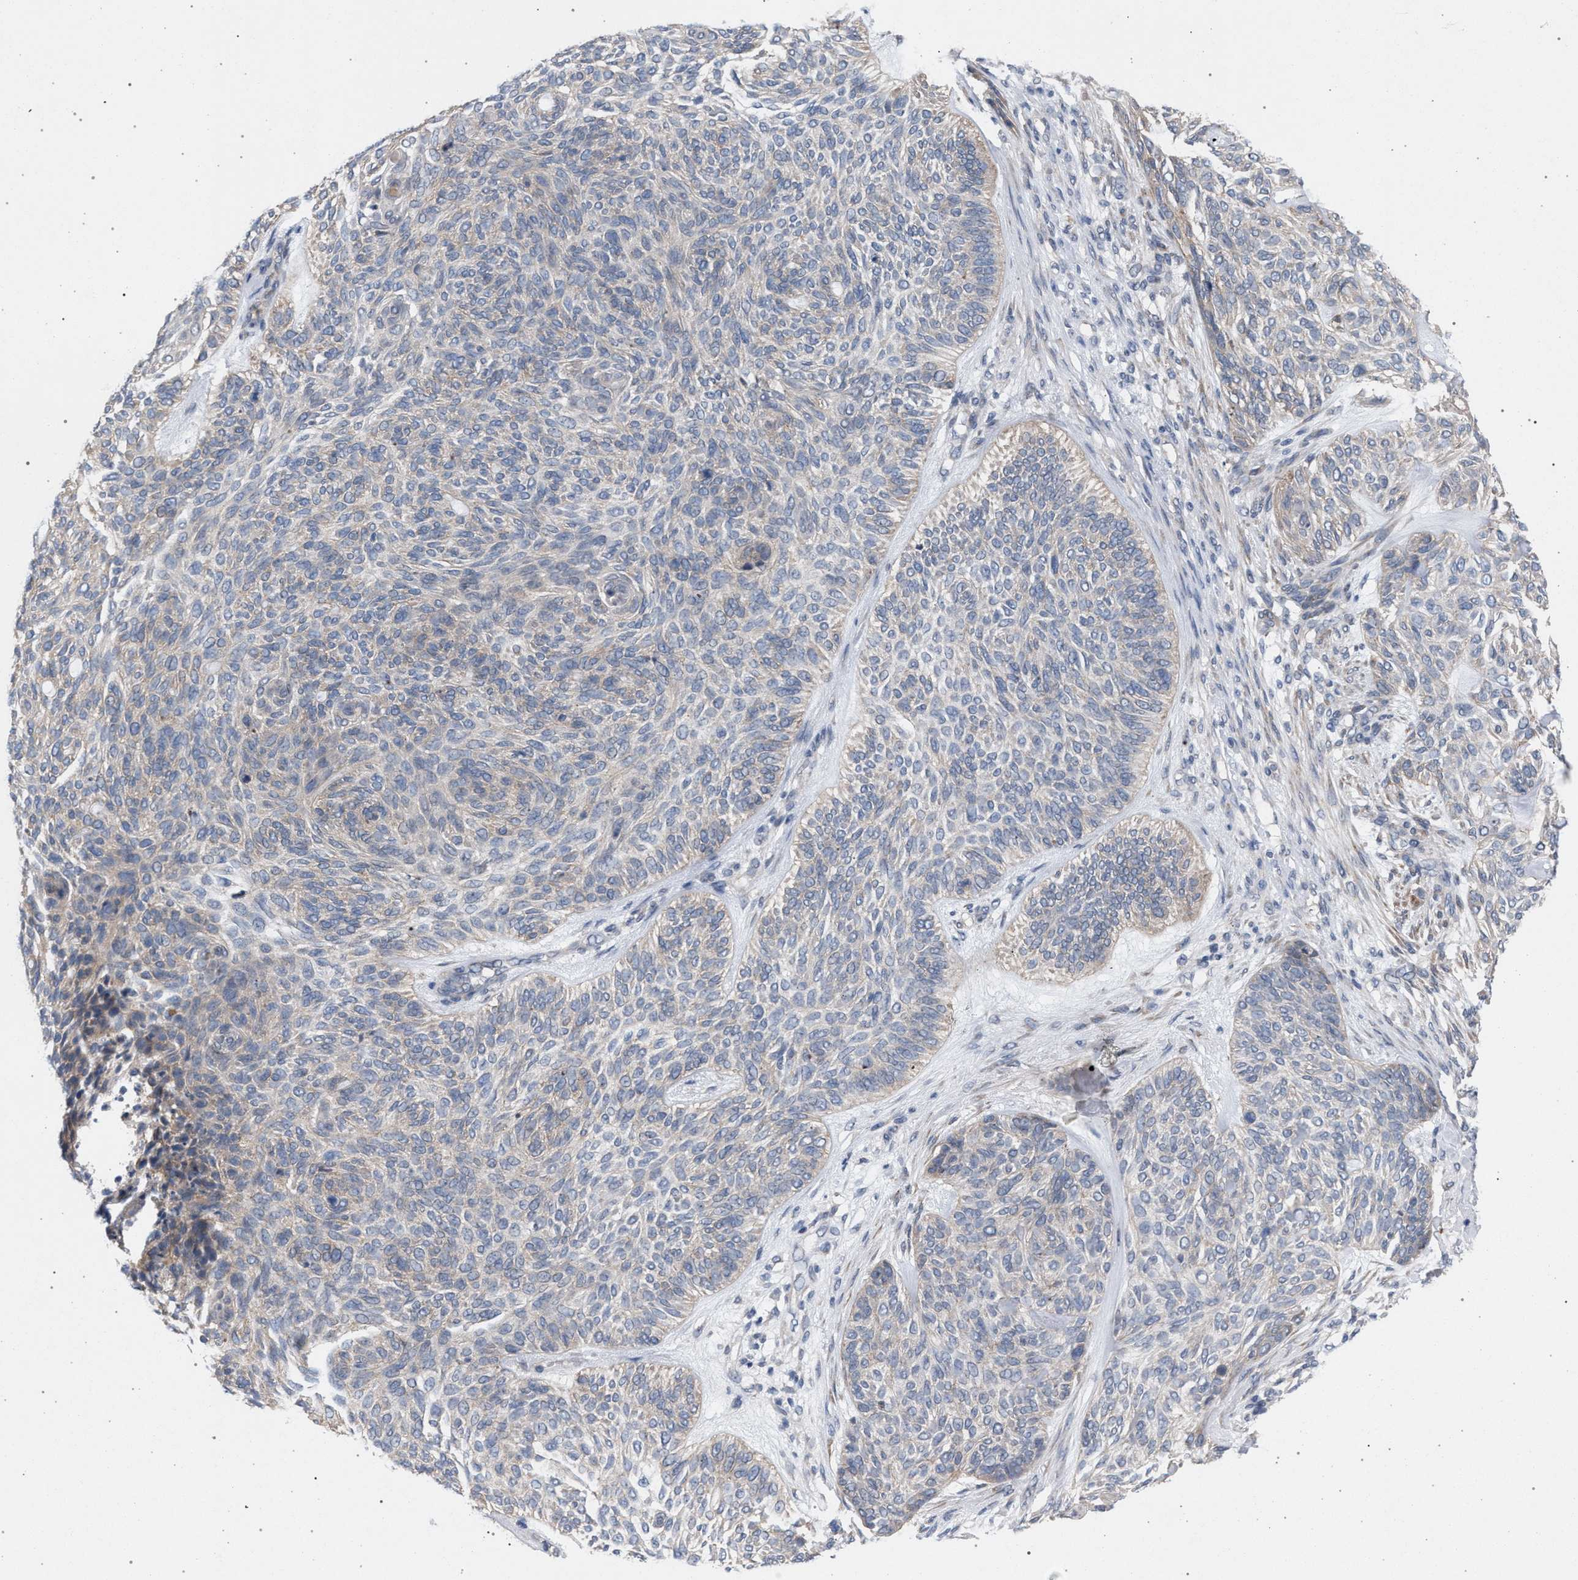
{"staining": {"intensity": "weak", "quantity": "<25%", "location": "cytoplasmic/membranous"}, "tissue": "skin cancer", "cell_type": "Tumor cells", "image_type": "cancer", "snomed": [{"axis": "morphology", "description": "Basal cell carcinoma"}, {"axis": "topography", "description": "Skin"}], "caption": "Immunohistochemistry photomicrograph of human skin cancer (basal cell carcinoma) stained for a protein (brown), which exhibits no positivity in tumor cells.", "gene": "ARPC5L", "patient": {"sex": "male", "age": 55}}